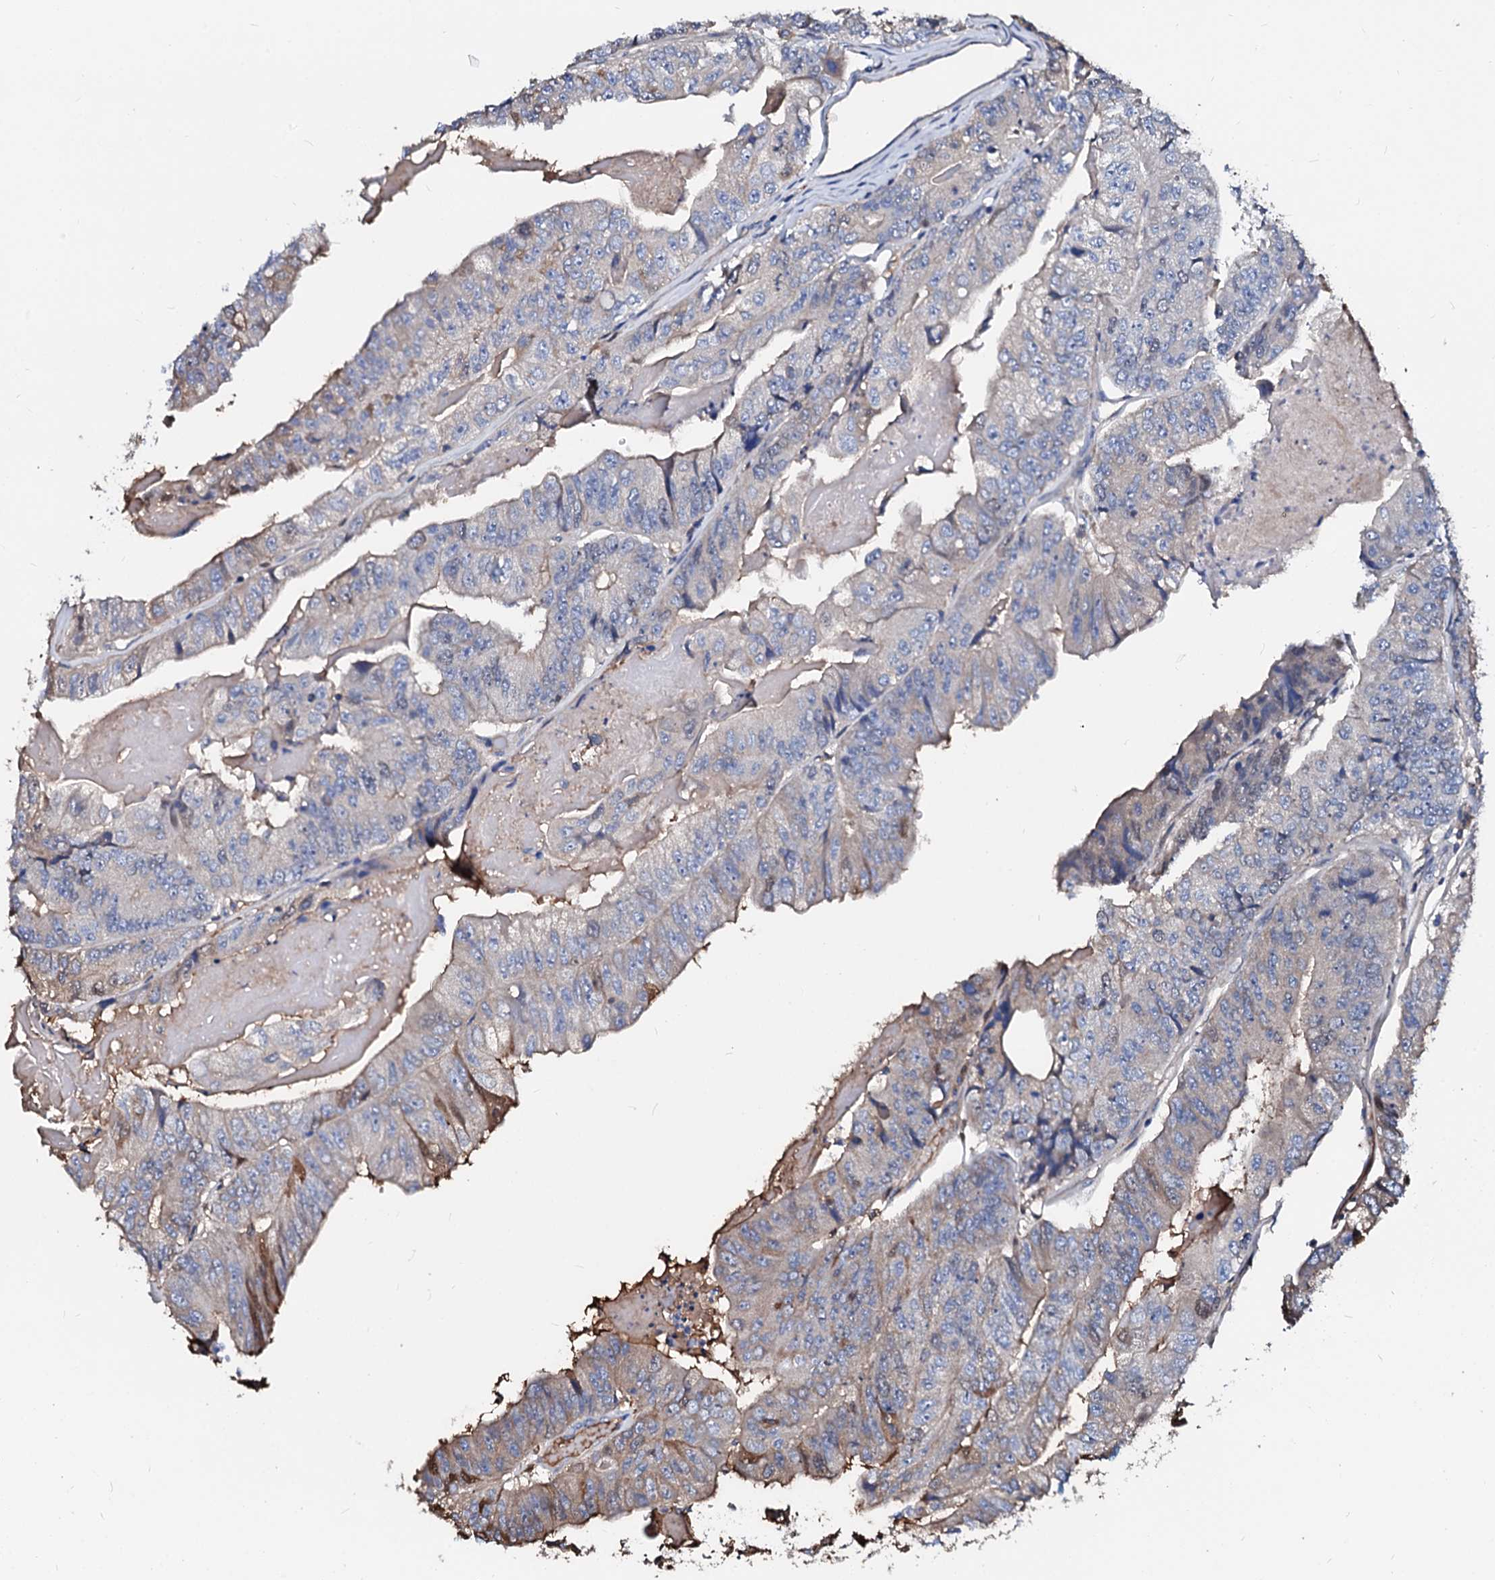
{"staining": {"intensity": "weak", "quantity": "<25%", "location": "cytoplasmic/membranous"}, "tissue": "colorectal cancer", "cell_type": "Tumor cells", "image_type": "cancer", "snomed": [{"axis": "morphology", "description": "Adenocarcinoma, NOS"}, {"axis": "topography", "description": "Colon"}], "caption": "The image reveals no significant staining in tumor cells of adenocarcinoma (colorectal).", "gene": "CSKMT", "patient": {"sex": "female", "age": 67}}